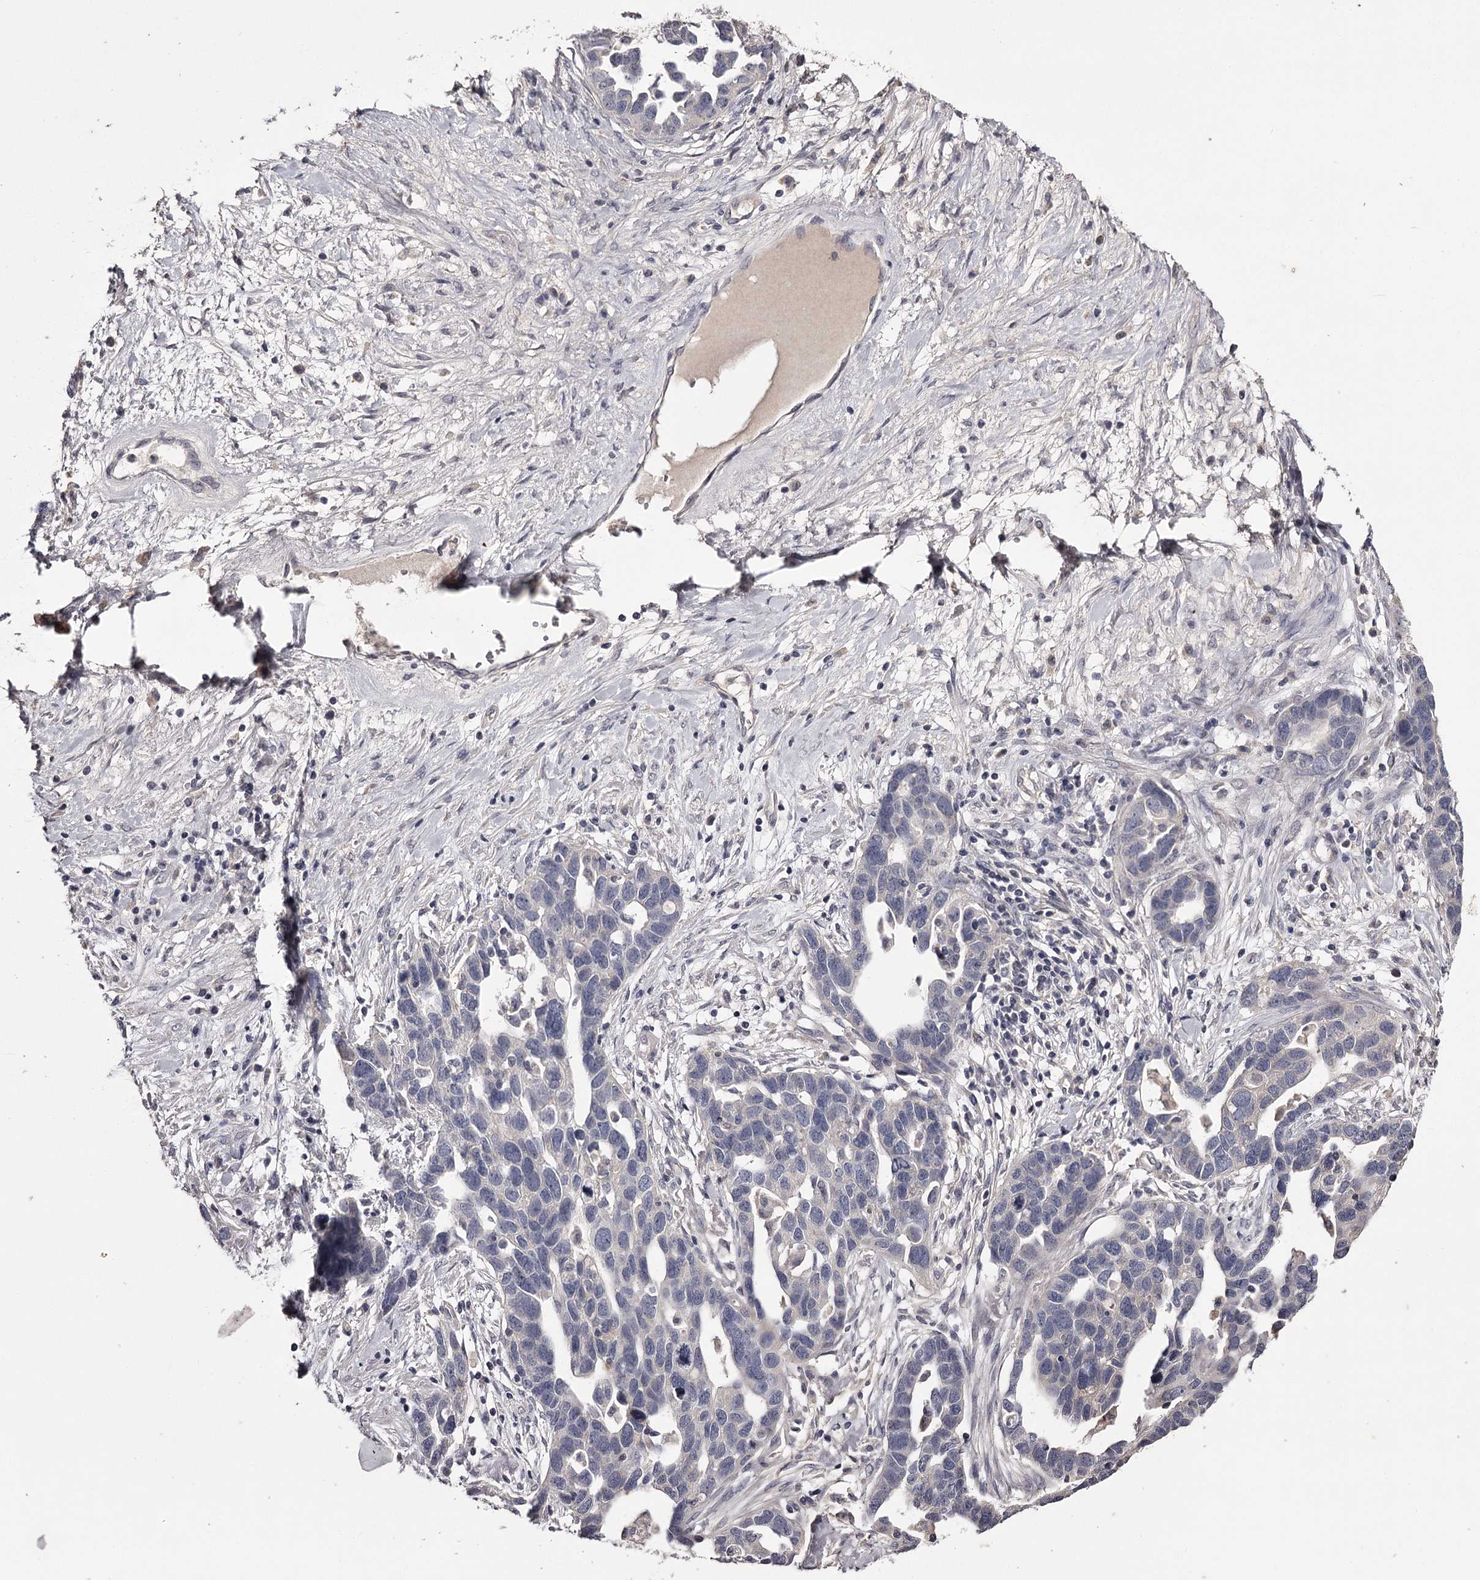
{"staining": {"intensity": "negative", "quantity": "none", "location": "none"}, "tissue": "ovarian cancer", "cell_type": "Tumor cells", "image_type": "cancer", "snomed": [{"axis": "morphology", "description": "Cystadenocarcinoma, serous, NOS"}, {"axis": "topography", "description": "Ovary"}], "caption": "Immunohistochemistry (IHC) of ovarian serous cystadenocarcinoma shows no positivity in tumor cells.", "gene": "PRM2", "patient": {"sex": "female", "age": 54}}